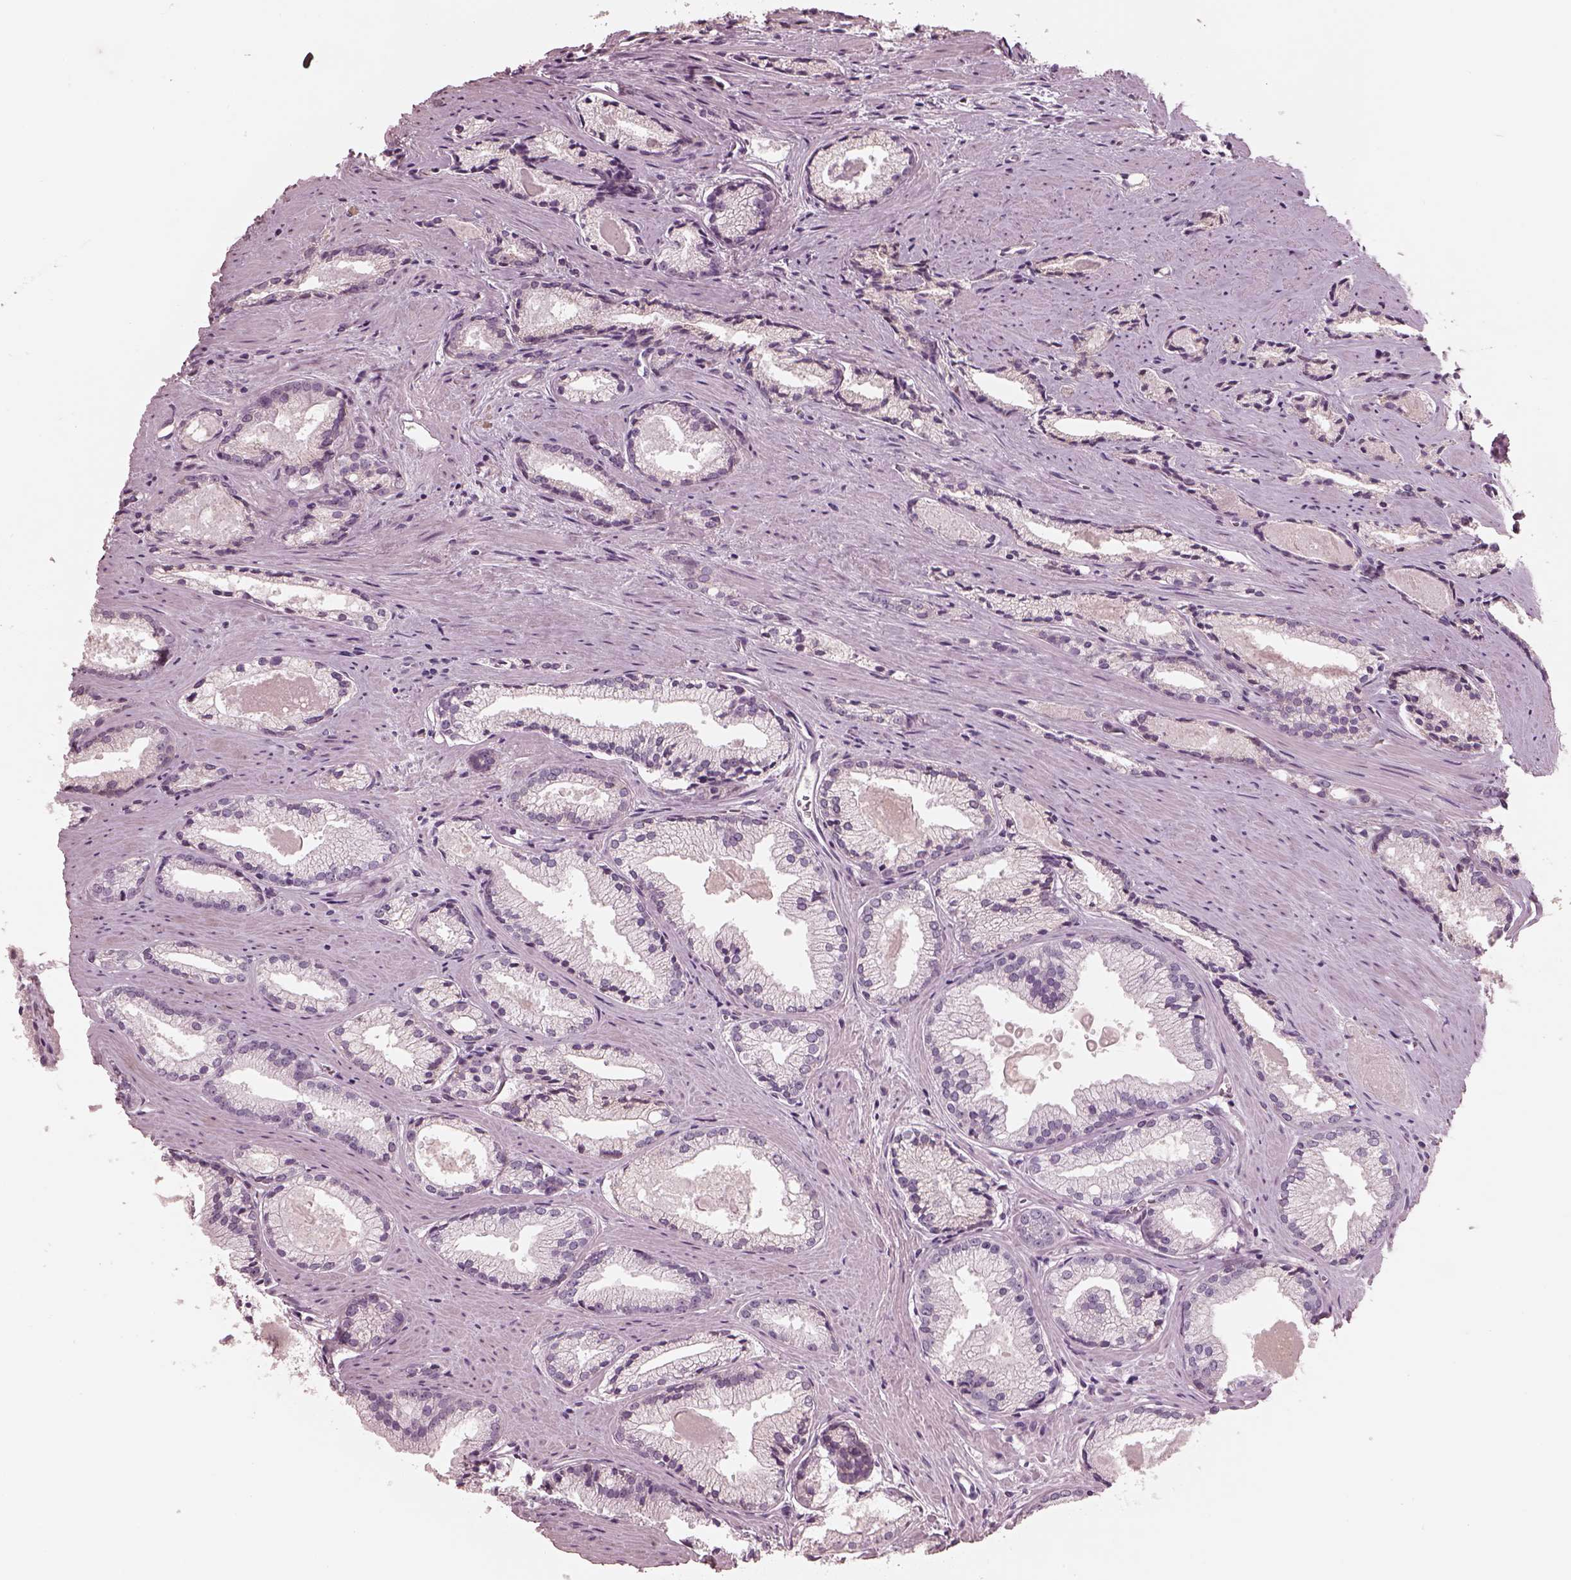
{"staining": {"intensity": "negative", "quantity": "none", "location": "none"}, "tissue": "prostate cancer", "cell_type": "Tumor cells", "image_type": "cancer", "snomed": [{"axis": "morphology", "description": "Adenocarcinoma, NOS"}, {"axis": "morphology", "description": "Adenocarcinoma, High grade"}, {"axis": "topography", "description": "Prostate"}], "caption": "Prostate high-grade adenocarcinoma stained for a protein using immunohistochemistry (IHC) shows no staining tumor cells.", "gene": "CADM2", "patient": {"sex": "male", "age": 70}}